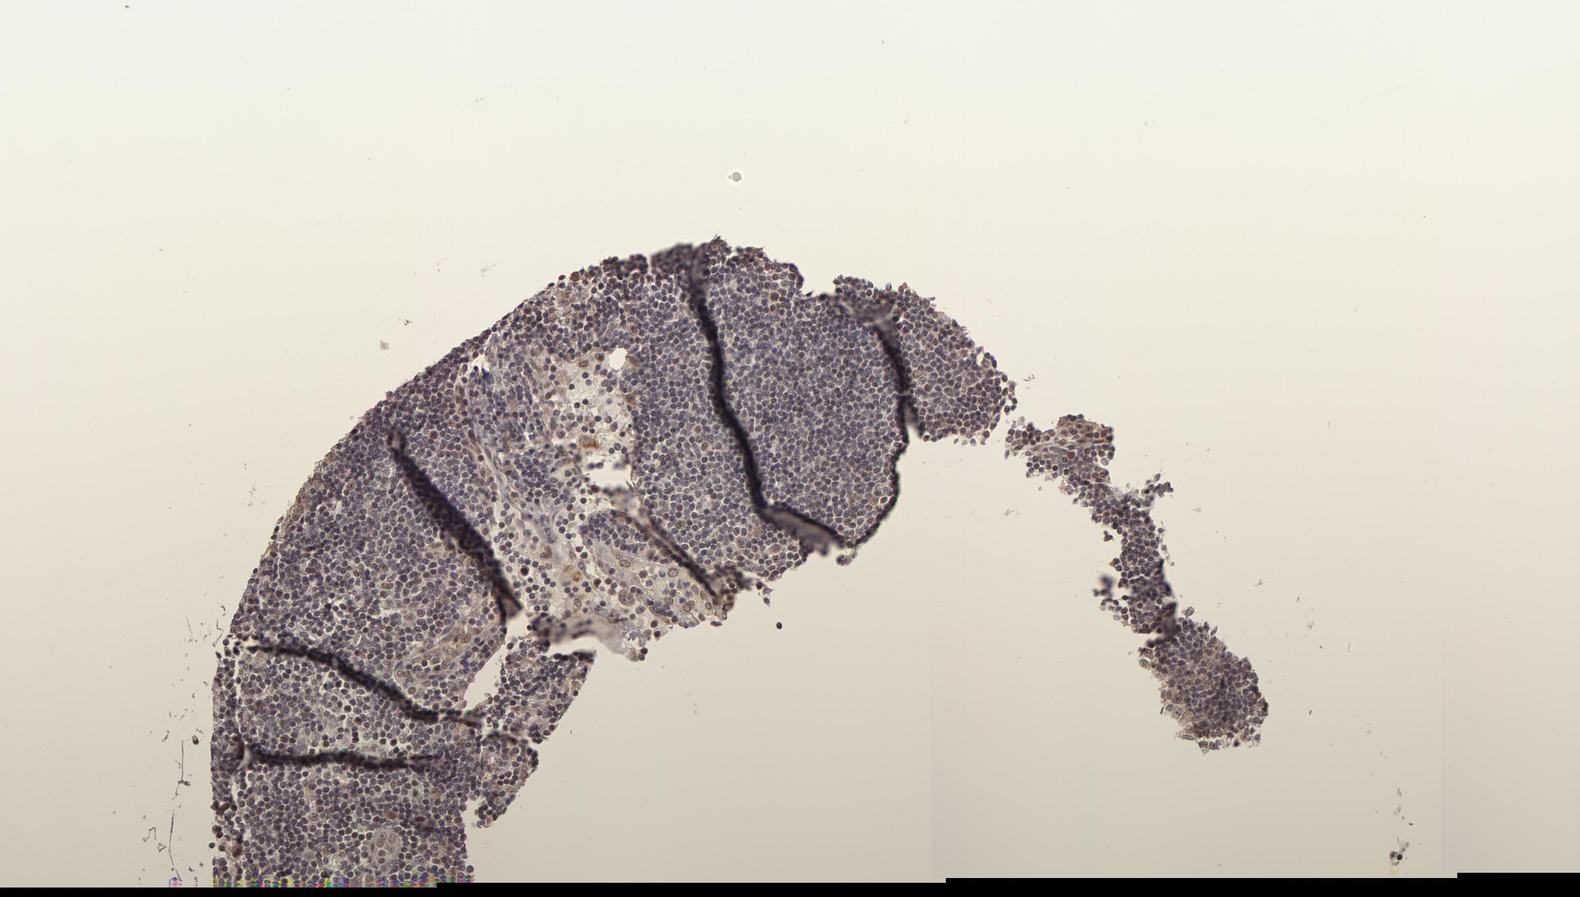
{"staining": {"intensity": "weak", "quantity": ">75%", "location": "nuclear"}, "tissue": "lymph node", "cell_type": "Germinal center cells", "image_type": "normal", "snomed": [{"axis": "morphology", "description": "Normal tissue, NOS"}, {"axis": "topography", "description": "Lymph node"}], "caption": "IHC micrograph of benign human lymph node stained for a protein (brown), which demonstrates low levels of weak nuclear expression in approximately >75% of germinal center cells.", "gene": "ZNF133", "patient": {"sex": "male", "age": 54}}